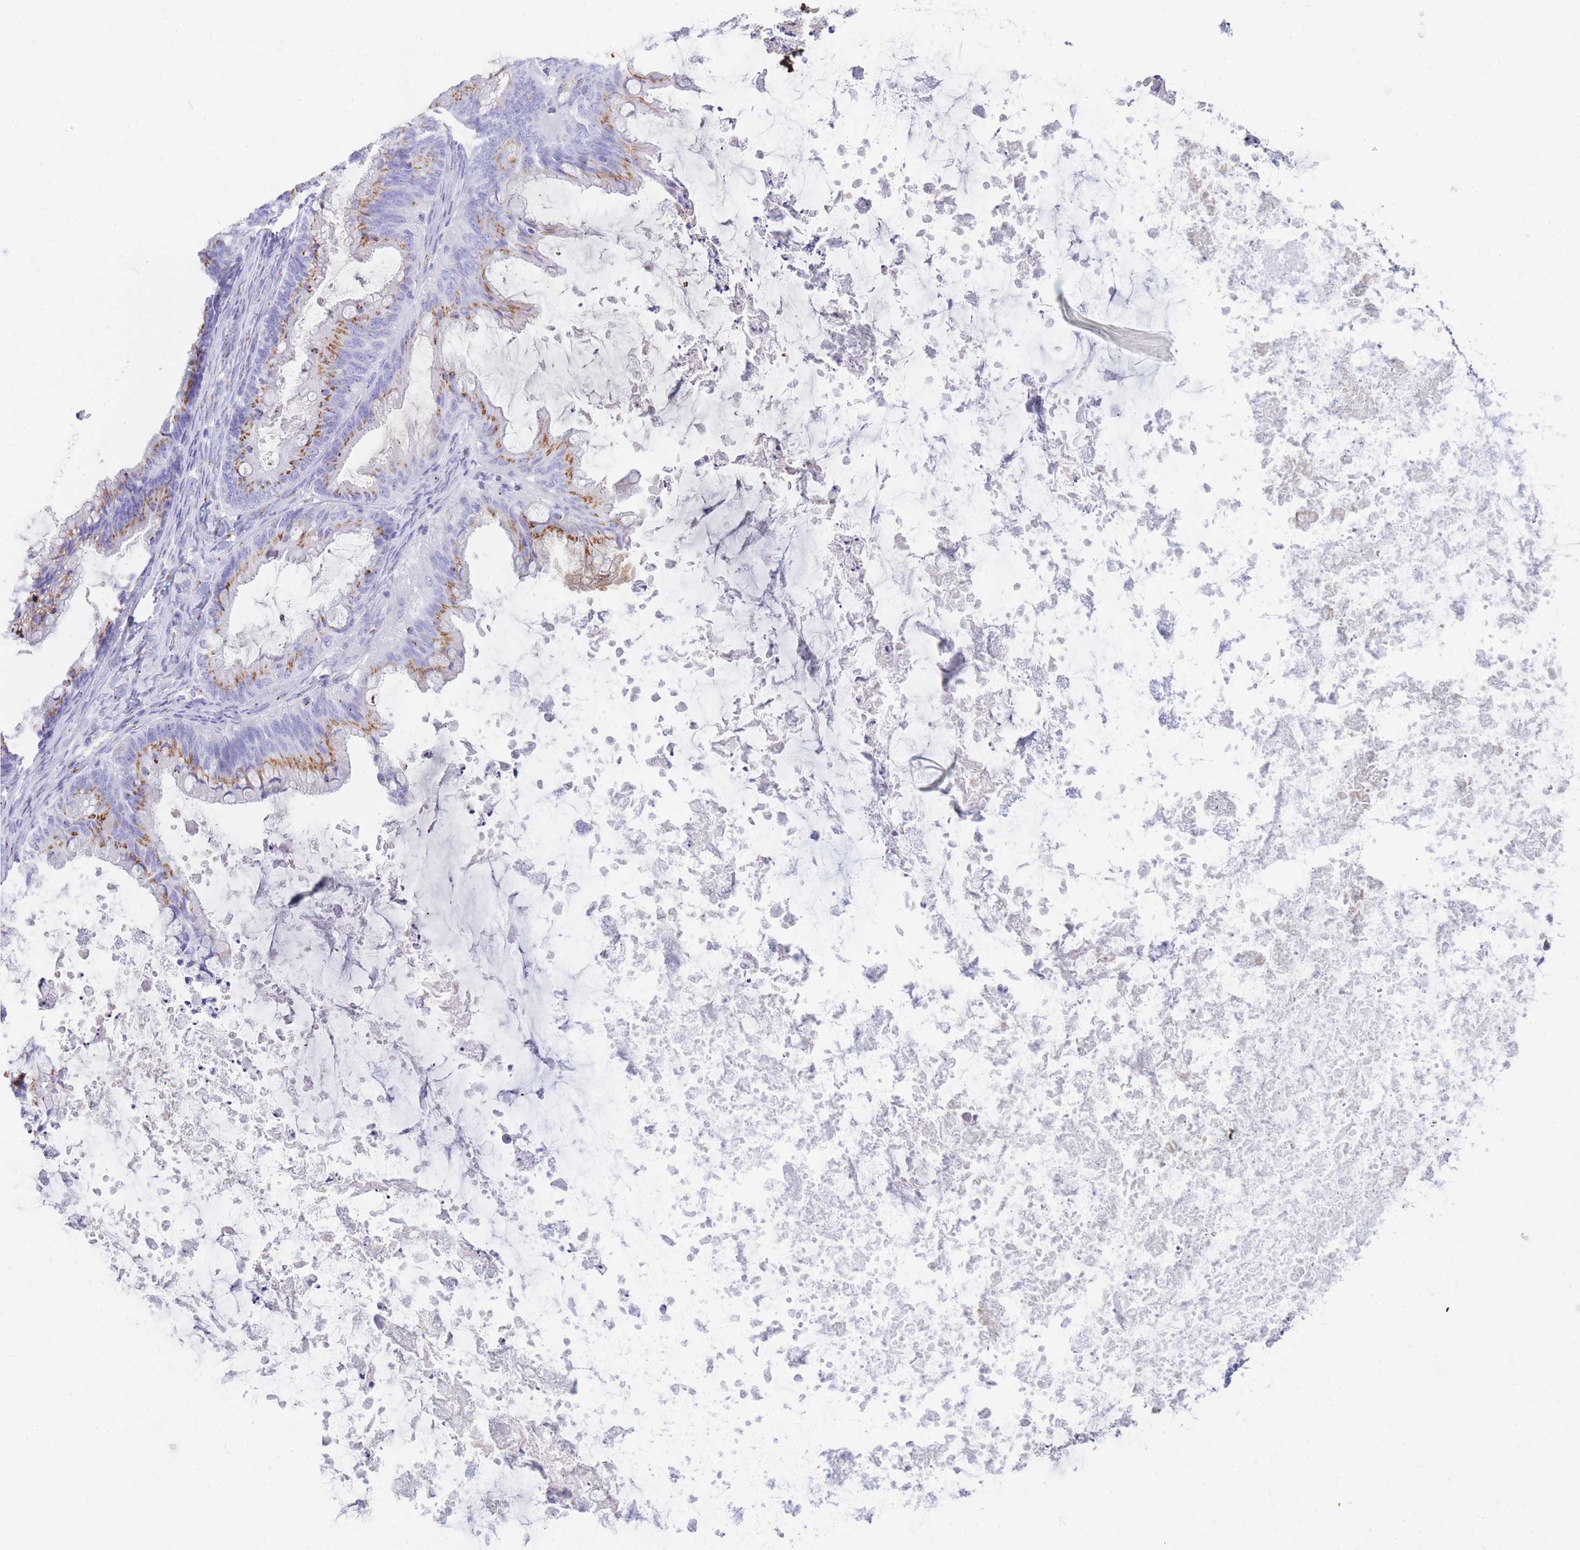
{"staining": {"intensity": "moderate", "quantity": ">75%", "location": "cytoplasmic/membranous"}, "tissue": "ovarian cancer", "cell_type": "Tumor cells", "image_type": "cancer", "snomed": [{"axis": "morphology", "description": "Cystadenocarcinoma, mucinous, NOS"}, {"axis": "topography", "description": "Ovary"}], "caption": "Mucinous cystadenocarcinoma (ovarian) stained with a protein marker exhibits moderate staining in tumor cells.", "gene": "FAM3C", "patient": {"sex": "female", "age": 35}}